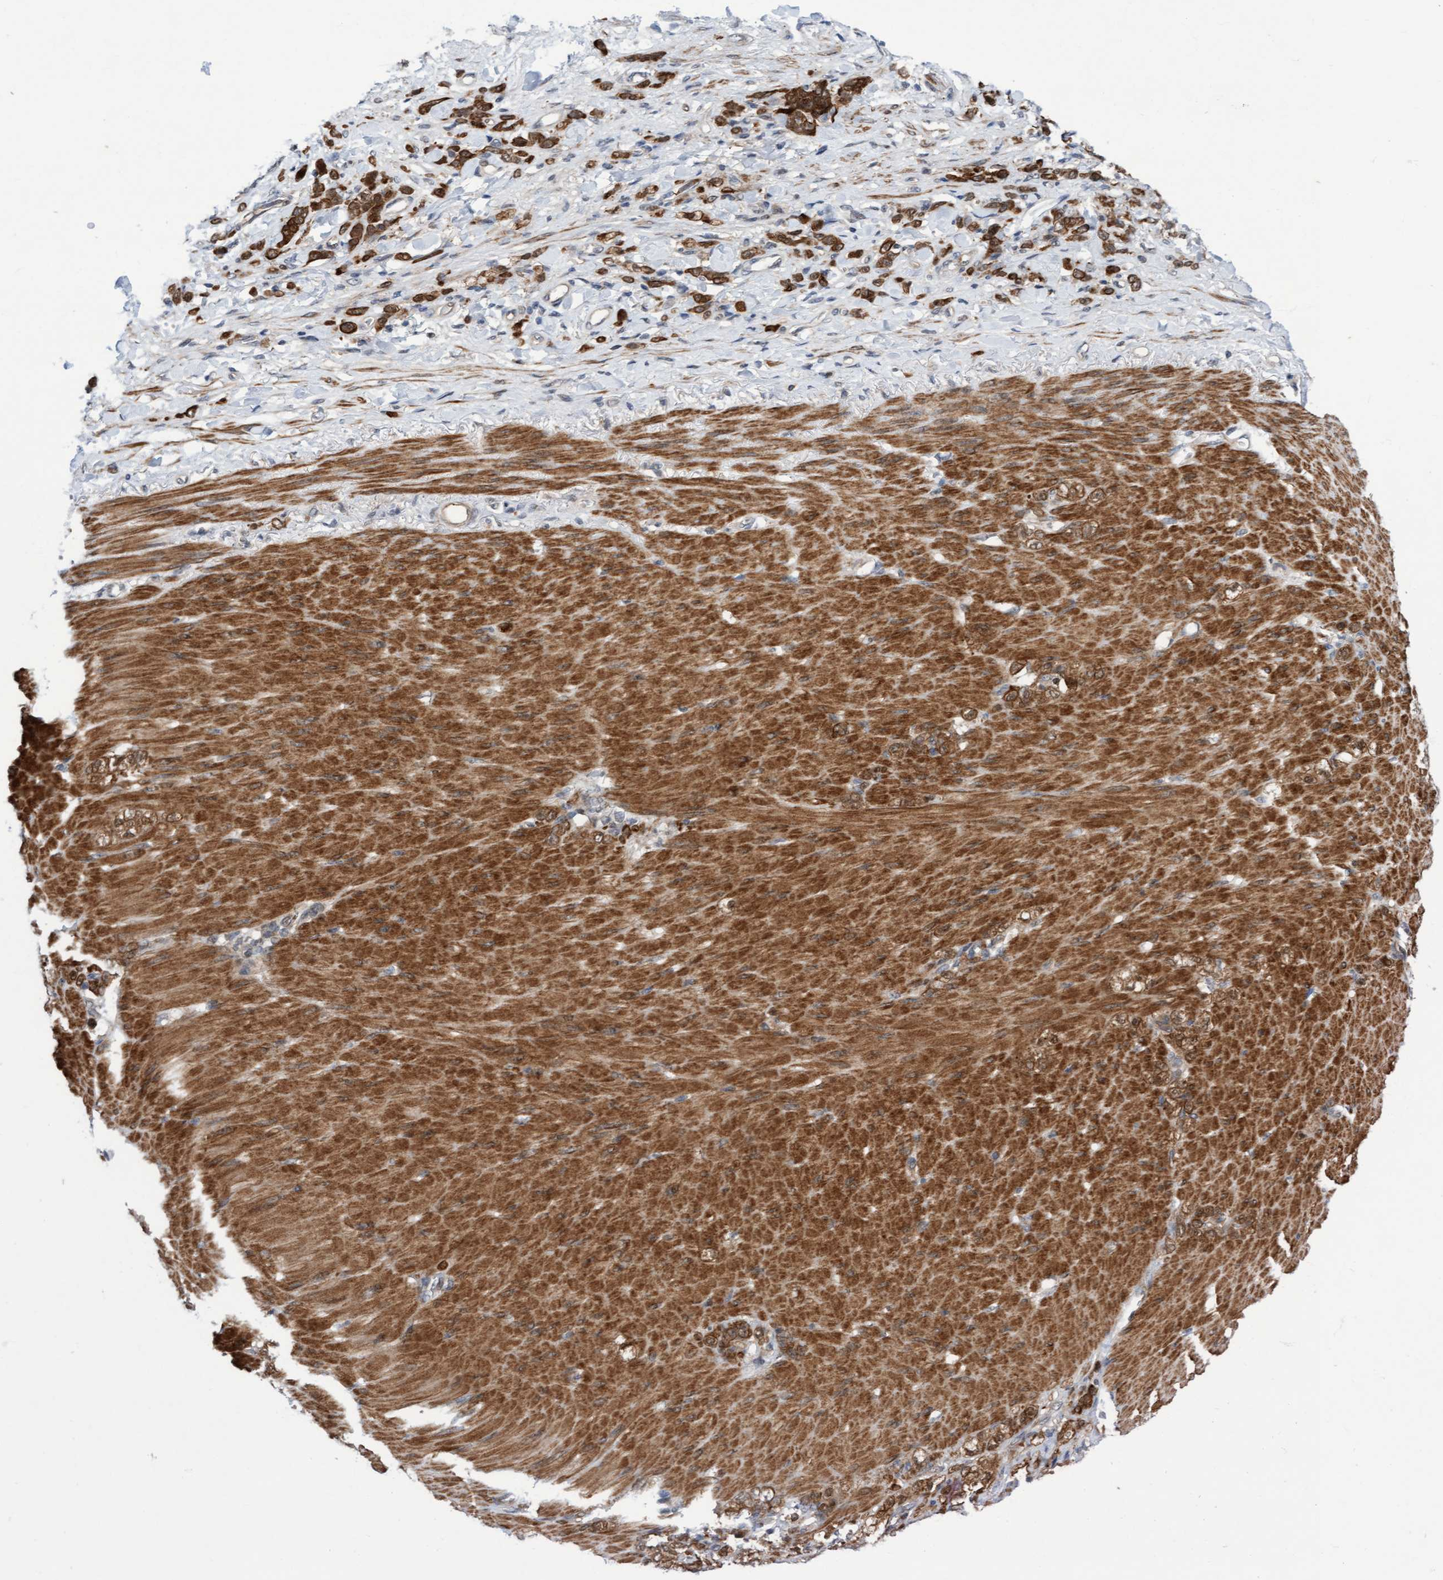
{"staining": {"intensity": "moderate", "quantity": ">75%", "location": "cytoplasmic/membranous,nuclear"}, "tissue": "stomach cancer", "cell_type": "Tumor cells", "image_type": "cancer", "snomed": [{"axis": "morphology", "description": "Normal tissue, NOS"}, {"axis": "morphology", "description": "Adenocarcinoma, NOS"}, {"axis": "topography", "description": "Stomach"}], "caption": "Immunohistochemical staining of stomach cancer reveals medium levels of moderate cytoplasmic/membranous and nuclear protein expression in approximately >75% of tumor cells.", "gene": "RAP1GAP2", "patient": {"sex": "male", "age": 82}}